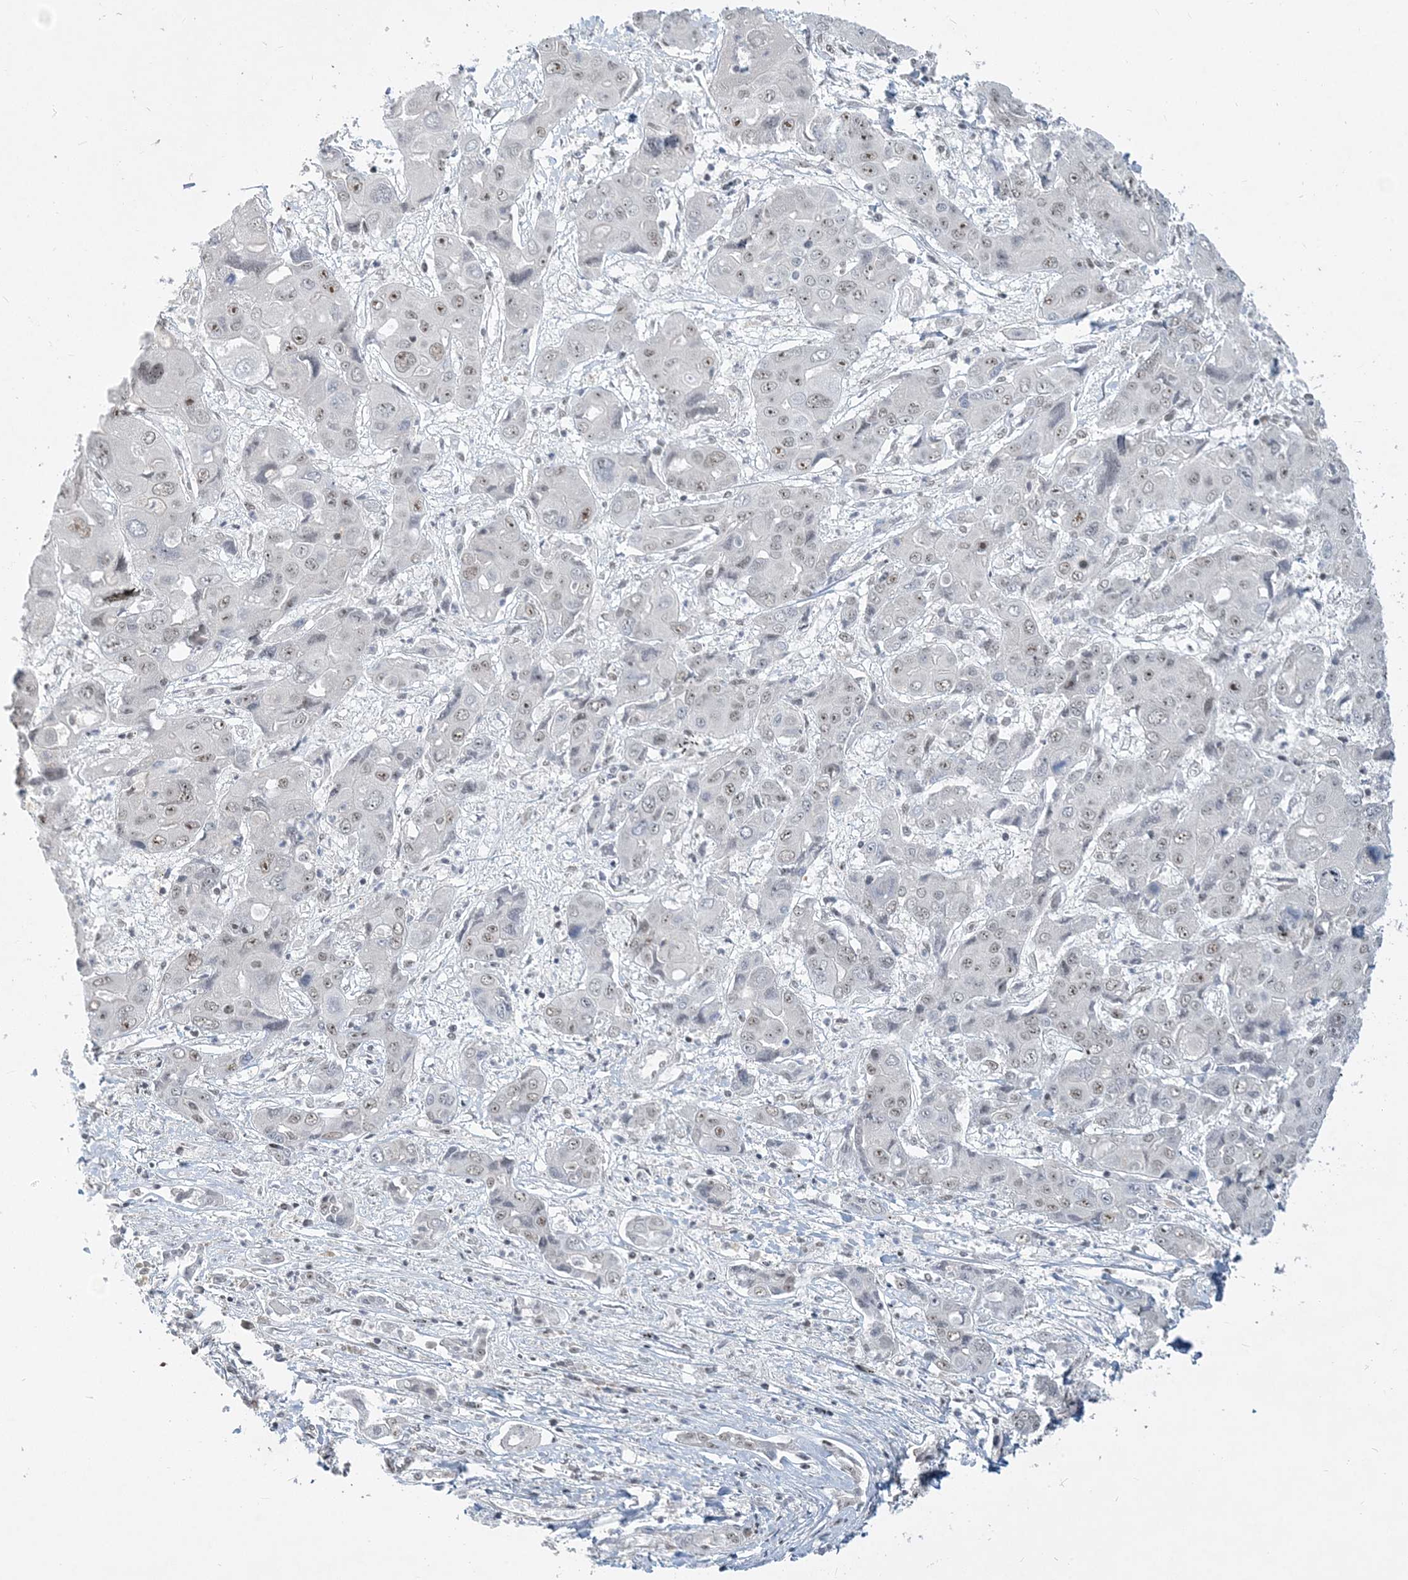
{"staining": {"intensity": "moderate", "quantity": "<25%", "location": "nuclear"}, "tissue": "liver cancer", "cell_type": "Tumor cells", "image_type": "cancer", "snomed": [{"axis": "morphology", "description": "Cholangiocarcinoma"}, {"axis": "topography", "description": "Liver"}], "caption": "A brown stain highlights moderate nuclear positivity of a protein in human liver cancer tumor cells.", "gene": "PLRG1", "patient": {"sex": "male", "age": 67}}